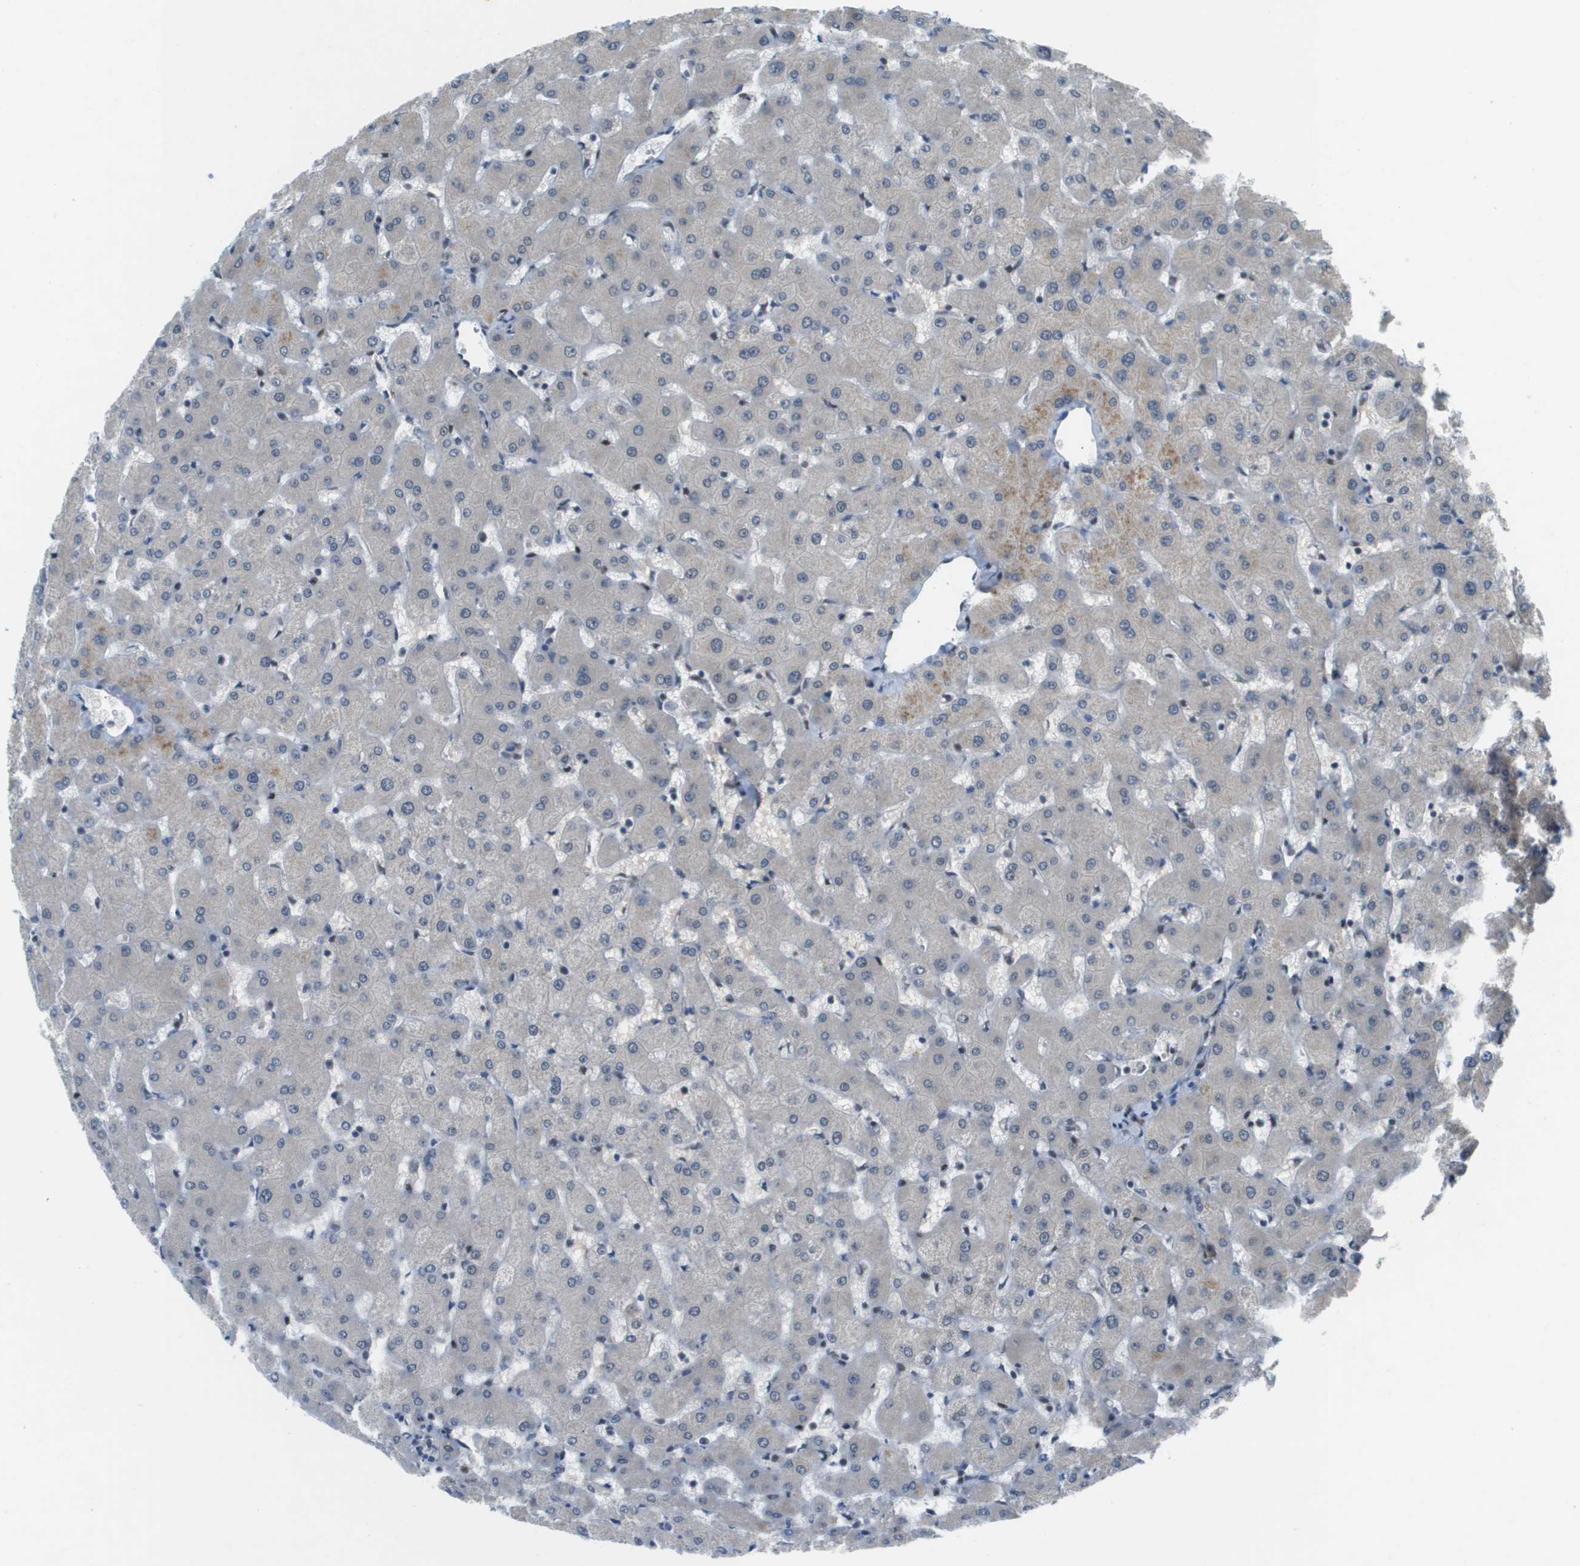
{"staining": {"intensity": "weak", "quantity": "25%-75%", "location": "nuclear"}, "tissue": "liver", "cell_type": "Cholangiocytes", "image_type": "normal", "snomed": [{"axis": "morphology", "description": "Normal tissue, NOS"}, {"axis": "topography", "description": "Liver"}], "caption": "Brown immunohistochemical staining in normal liver displays weak nuclear expression in about 25%-75% of cholangiocytes. Nuclei are stained in blue.", "gene": "ARID1B", "patient": {"sex": "female", "age": 63}}